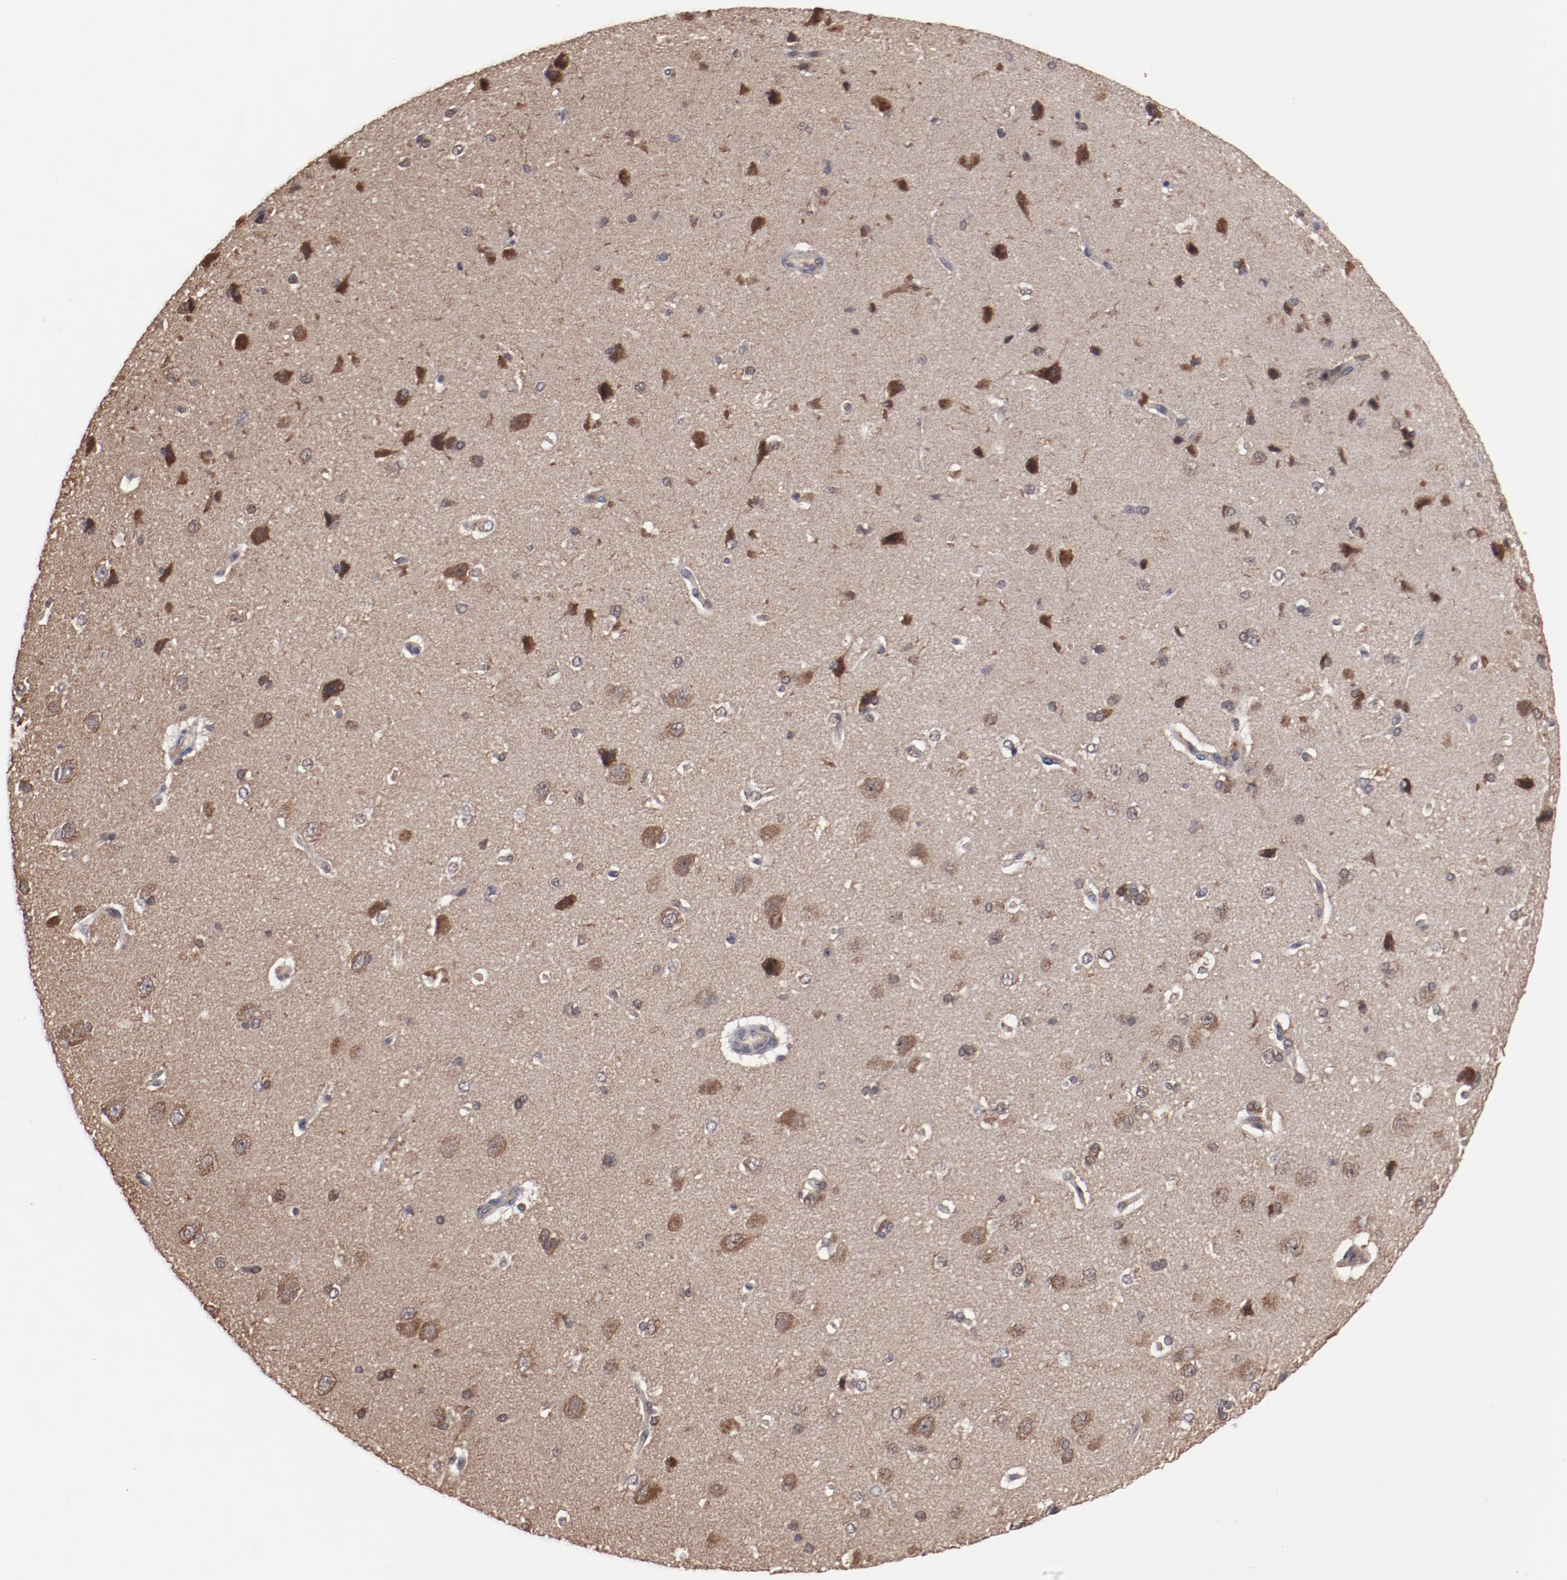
{"staining": {"intensity": "moderate", "quantity": "25%-75%", "location": "cytoplasmic/membranous"}, "tissue": "cerebral cortex", "cell_type": "Endothelial cells", "image_type": "normal", "snomed": [{"axis": "morphology", "description": "Normal tissue, NOS"}, {"axis": "topography", "description": "Cerebral cortex"}], "caption": "Immunohistochemical staining of unremarkable cerebral cortex reveals medium levels of moderate cytoplasmic/membranous staining in about 25%-75% of endothelial cells.", "gene": "TENM1", "patient": {"sex": "female", "age": 45}}